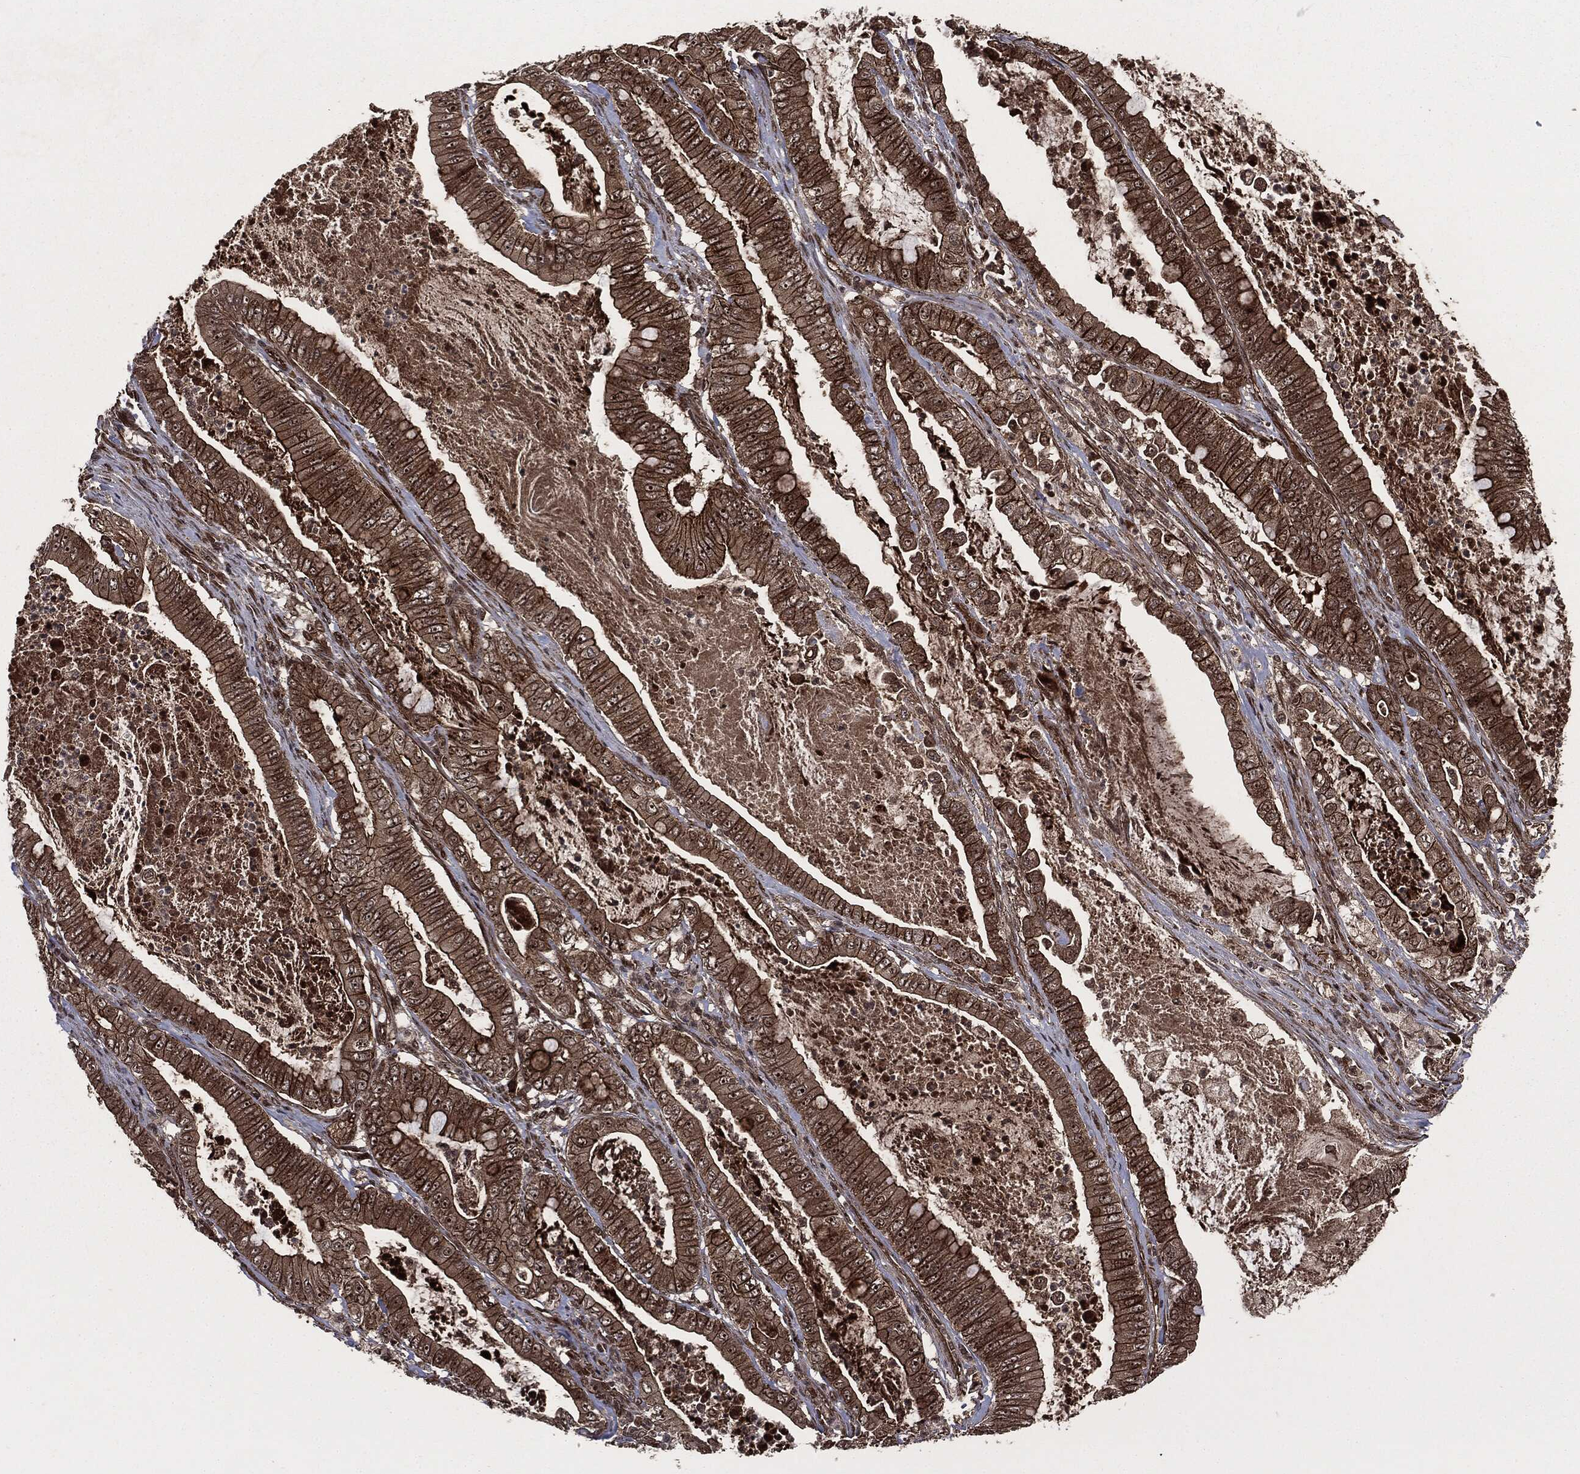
{"staining": {"intensity": "strong", "quantity": ">75%", "location": "cytoplasmic/membranous,nuclear"}, "tissue": "pancreatic cancer", "cell_type": "Tumor cells", "image_type": "cancer", "snomed": [{"axis": "morphology", "description": "Adenocarcinoma, NOS"}, {"axis": "topography", "description": "Pancreas"}], "caption": "Human pancreatic cancer (adenocarcinoma) stained for a protein (brown) shows strong cytoplasmic/membranous and nuclear positive positivity in approximately >75% of tumor cells.", "gene": "CARD6", "patient": {"sex": "male", "age": 71}}